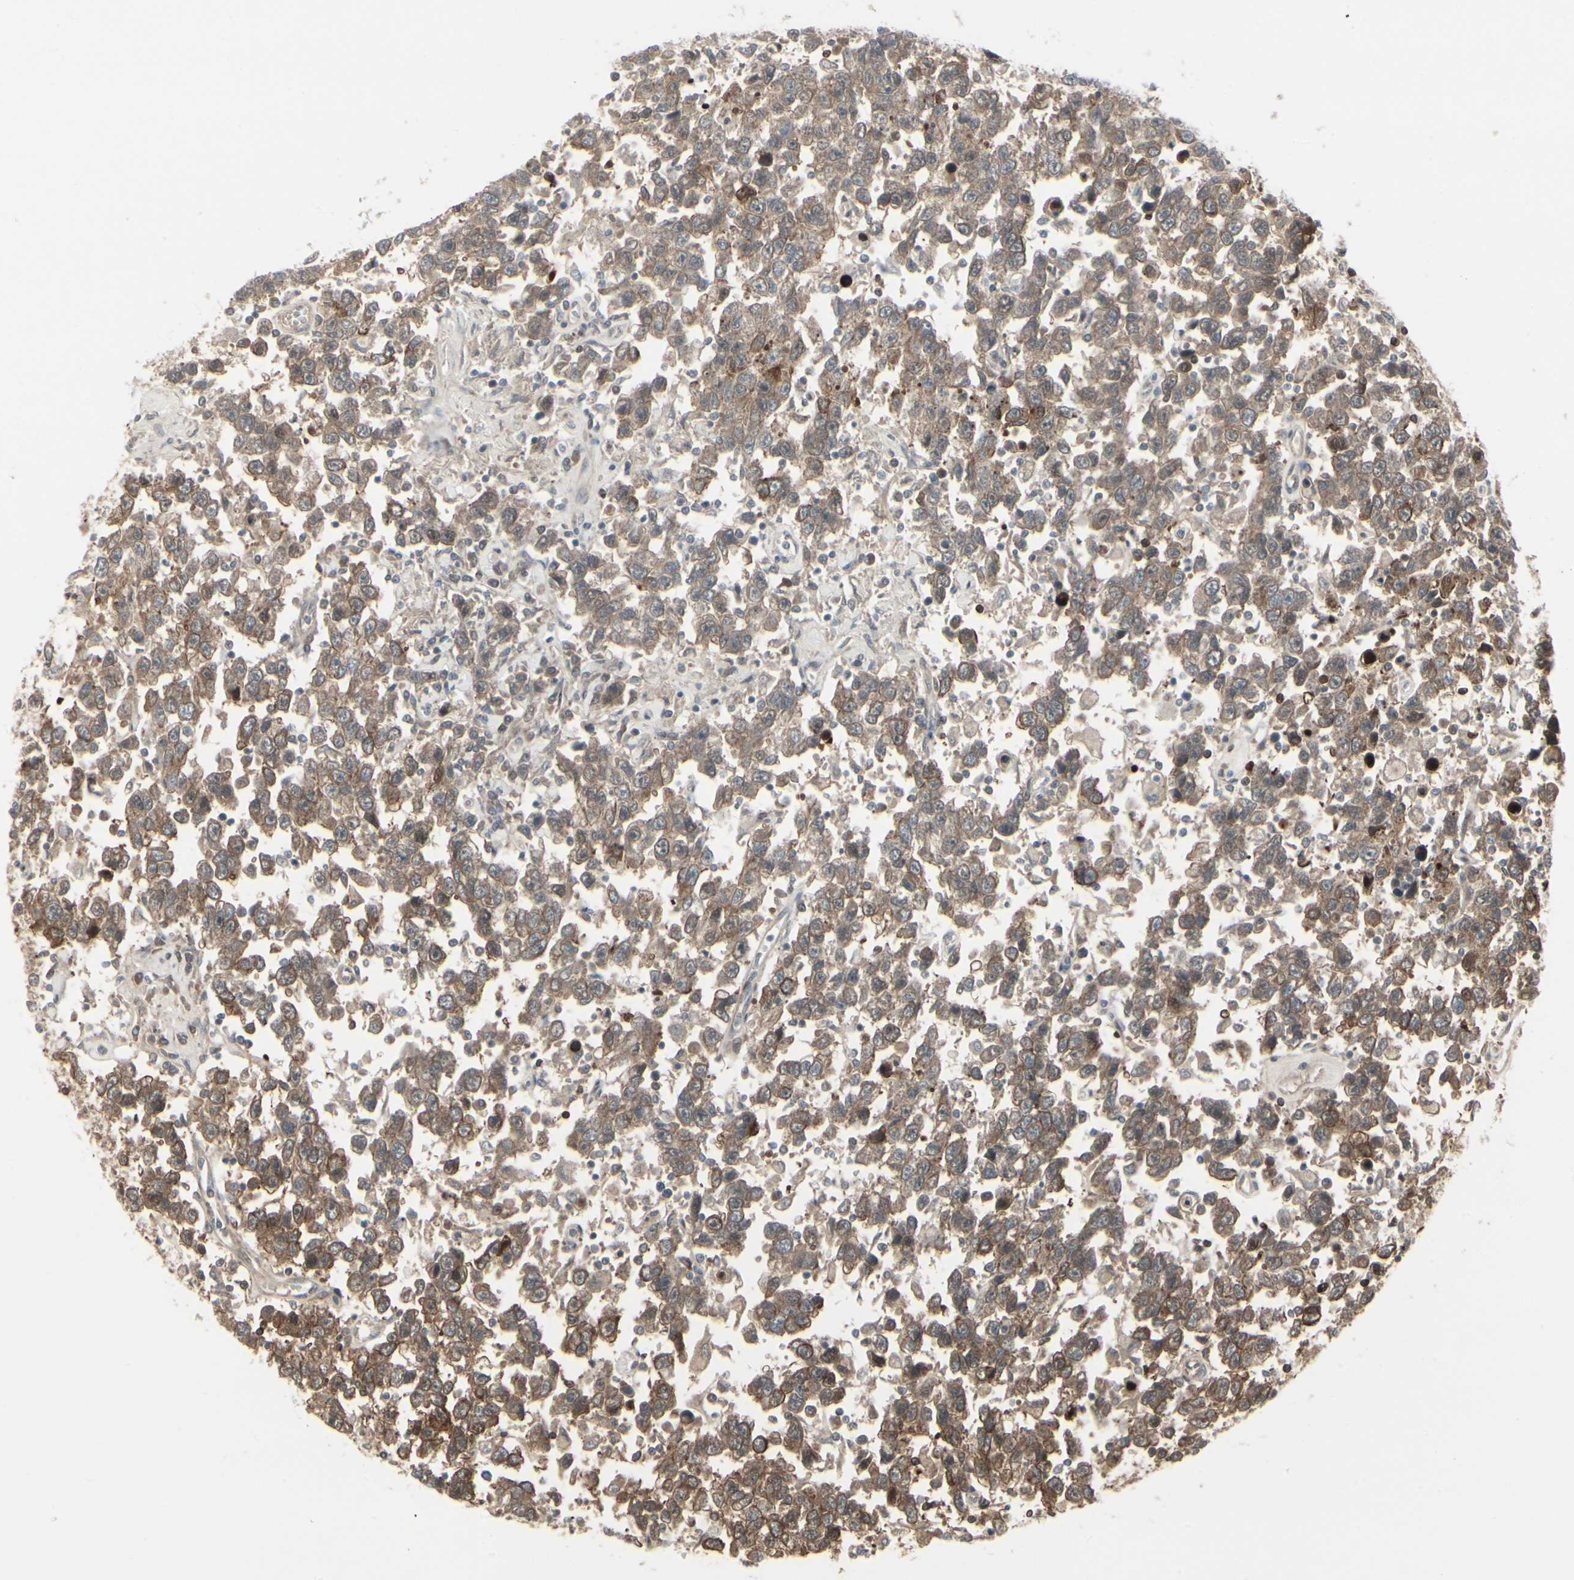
{"staining": {"intensity": "moderate", "quantity": ">75%", "location": "cytoplasmic/membranous"}, "tissue": "testis cancer", "cell_type": "Tumor cells", "image_type": "cancer", "snomed": [{"axis": "morphology", "description": "Seminoma, NOS"}, {"axis": "topography", "description": "Testis"}], "caption": "High-magnification brightfield microscopy of testis seminoma stained with DAB (brown) and counterstained with hematoxylin (blue). tumor cells exhibit moderate cytoplasmic/membranous positivity is present in about>75% of cells. (brown staining indicates protein expression, while blue staining denotes nuclei).", "gene": "IGFBP6", "patient": {"sex": "male", "age": 41}}